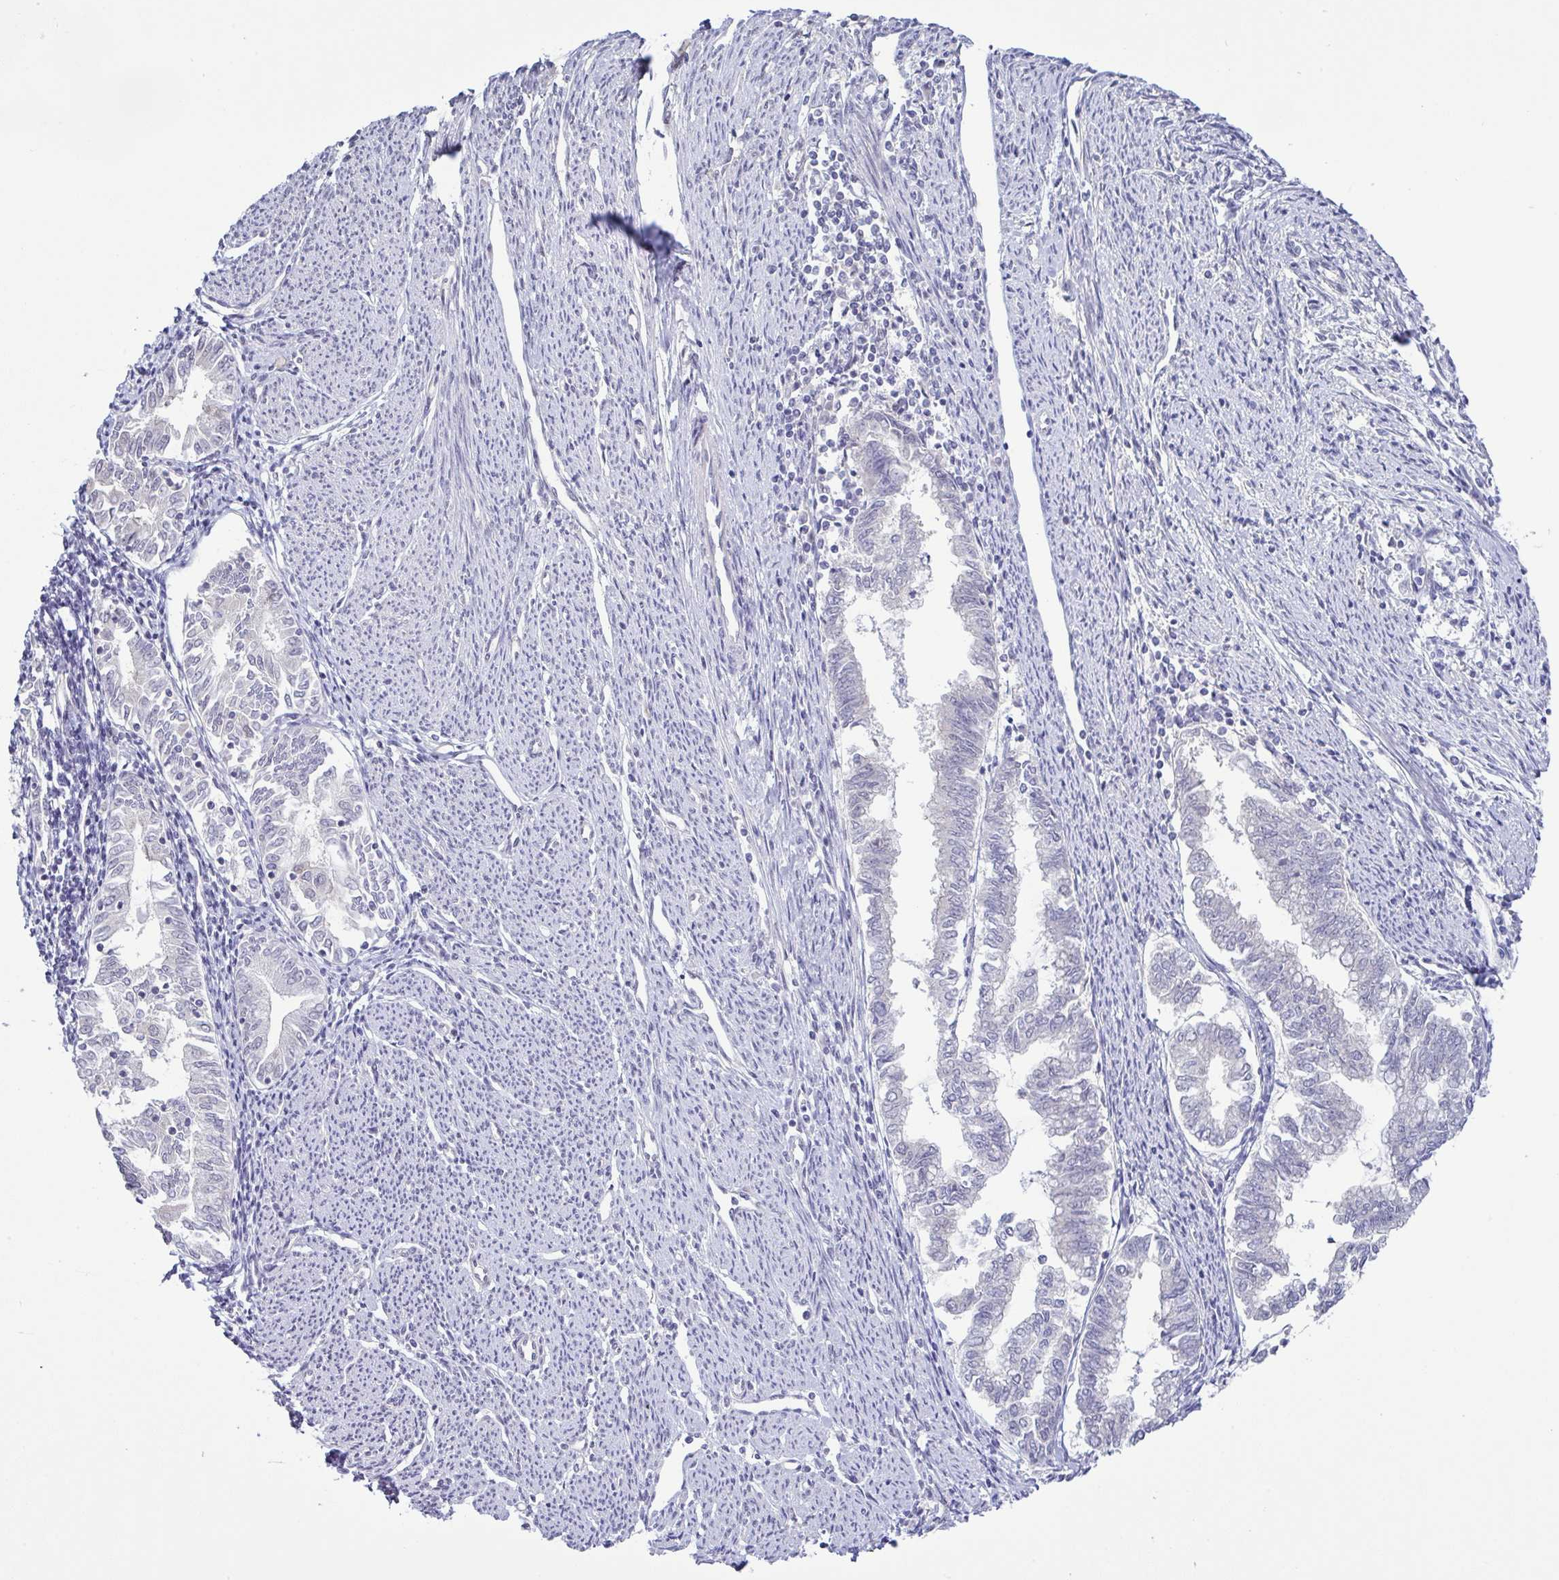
{"staining": {"intensity": "negative", "quantity": "none", "location": "none"}, "tissue": "endometrial cancer", "cell_type": "Tumor cells", "image_type": "cancer", "snomed": [{"axis": "morphology", "description": "Adenocarcinoma, NOS"}, {"axis": "topography", "description": "Endometrium"}], "caption": "High magnification brightfield microscopy of endometrial cancer stained with DAB (brown) and counterstained with hematoxylin (blue): tumor cells show no significant positivity.", "gene": "HYPK", "patient": {"sex": "female", "age": 79}}